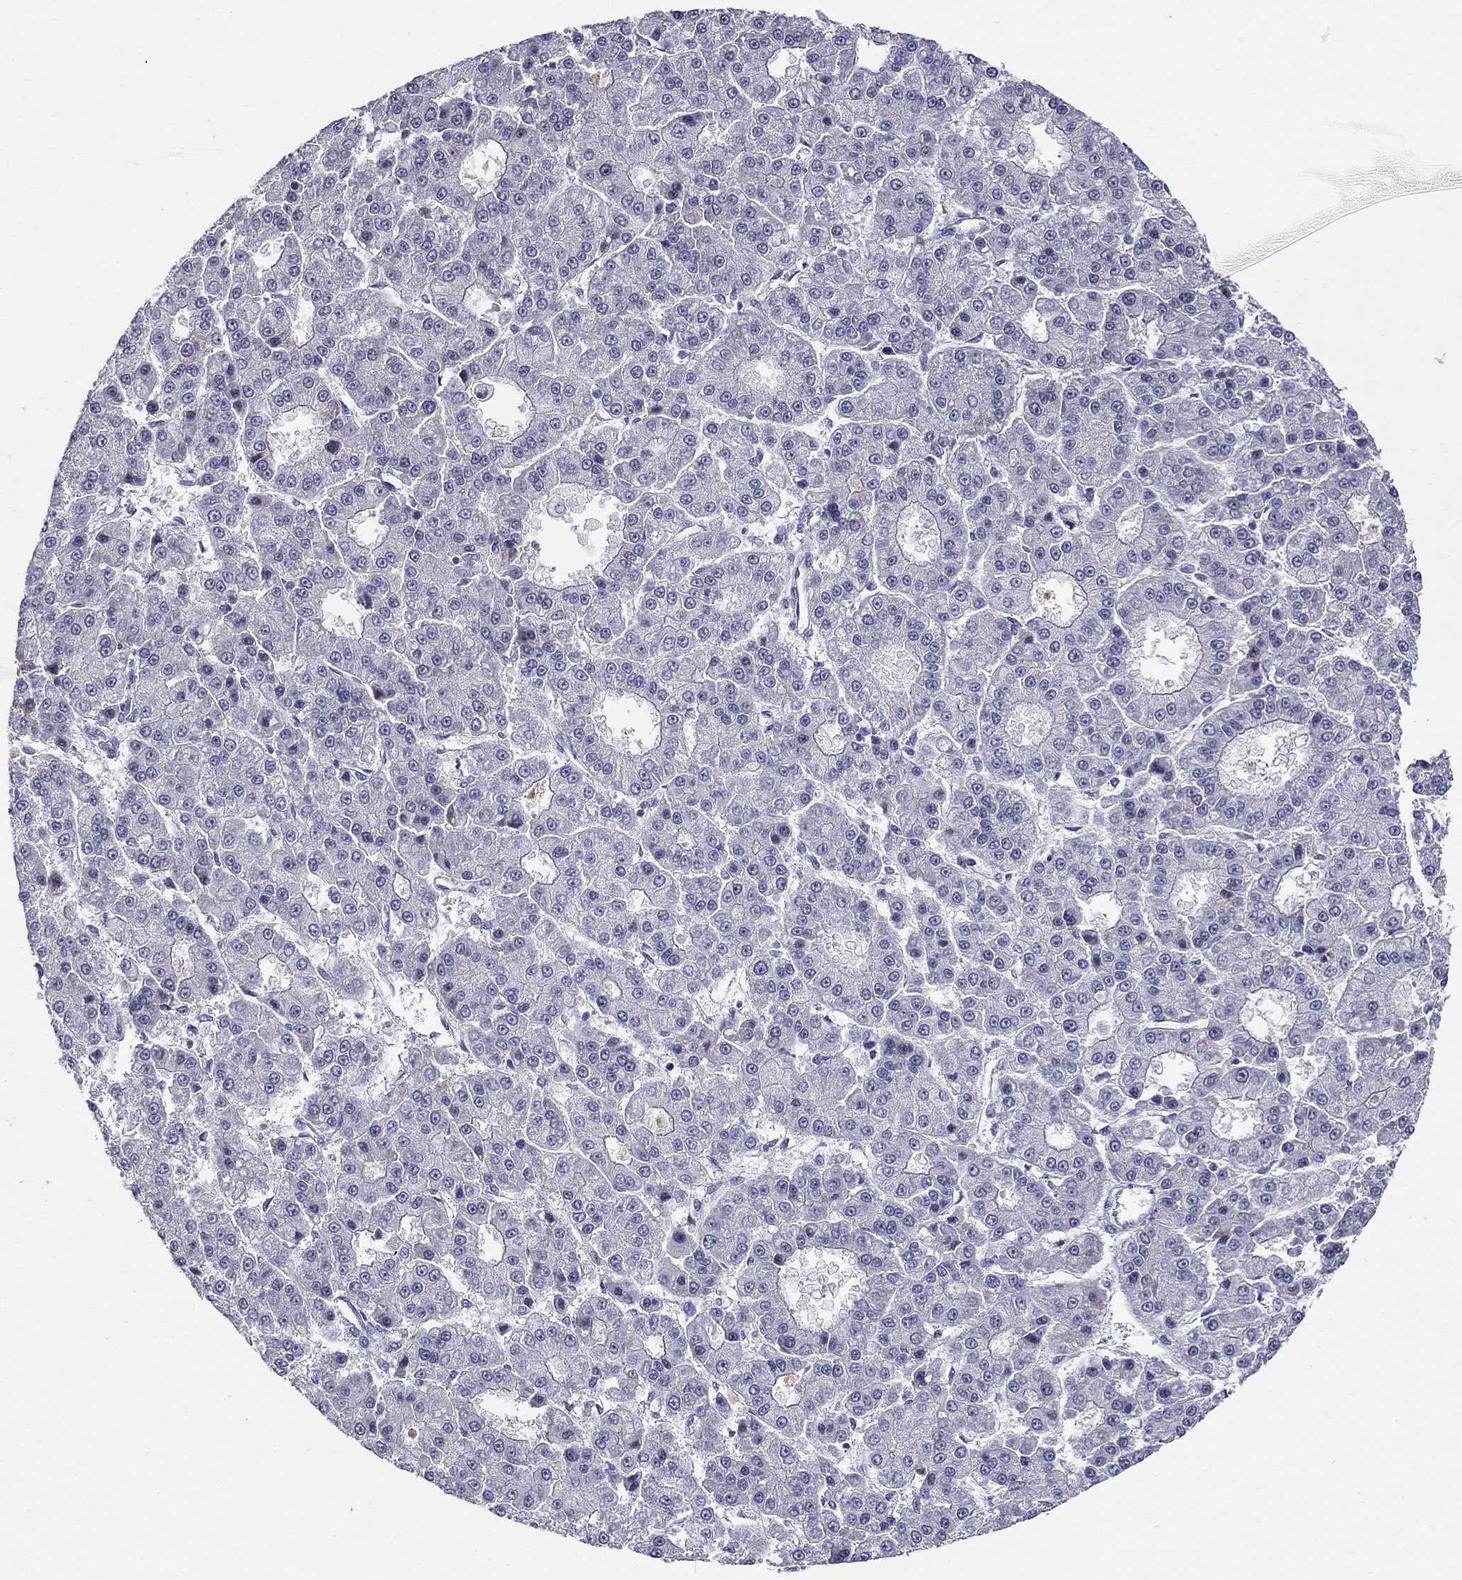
{"staining": {"intensity": "weak", "quantity": "<25%", "location": "cytoplasmic/membranous"}, "tissue": "liver cancer", "cell_type": "Tumor cells", "image_type": "cancer", "snomed": [{"axis": "morphology", "description": "Carcinoma, Hepatocellular, NOS"}, {"axis": "topography", "description": "Liver"}], "caption": "Human liver cancer stained for a protein using IHC displays no positivity in tumor cells.", "gene": "HMX2", "patient": {"sex": "male", "age": 70}}